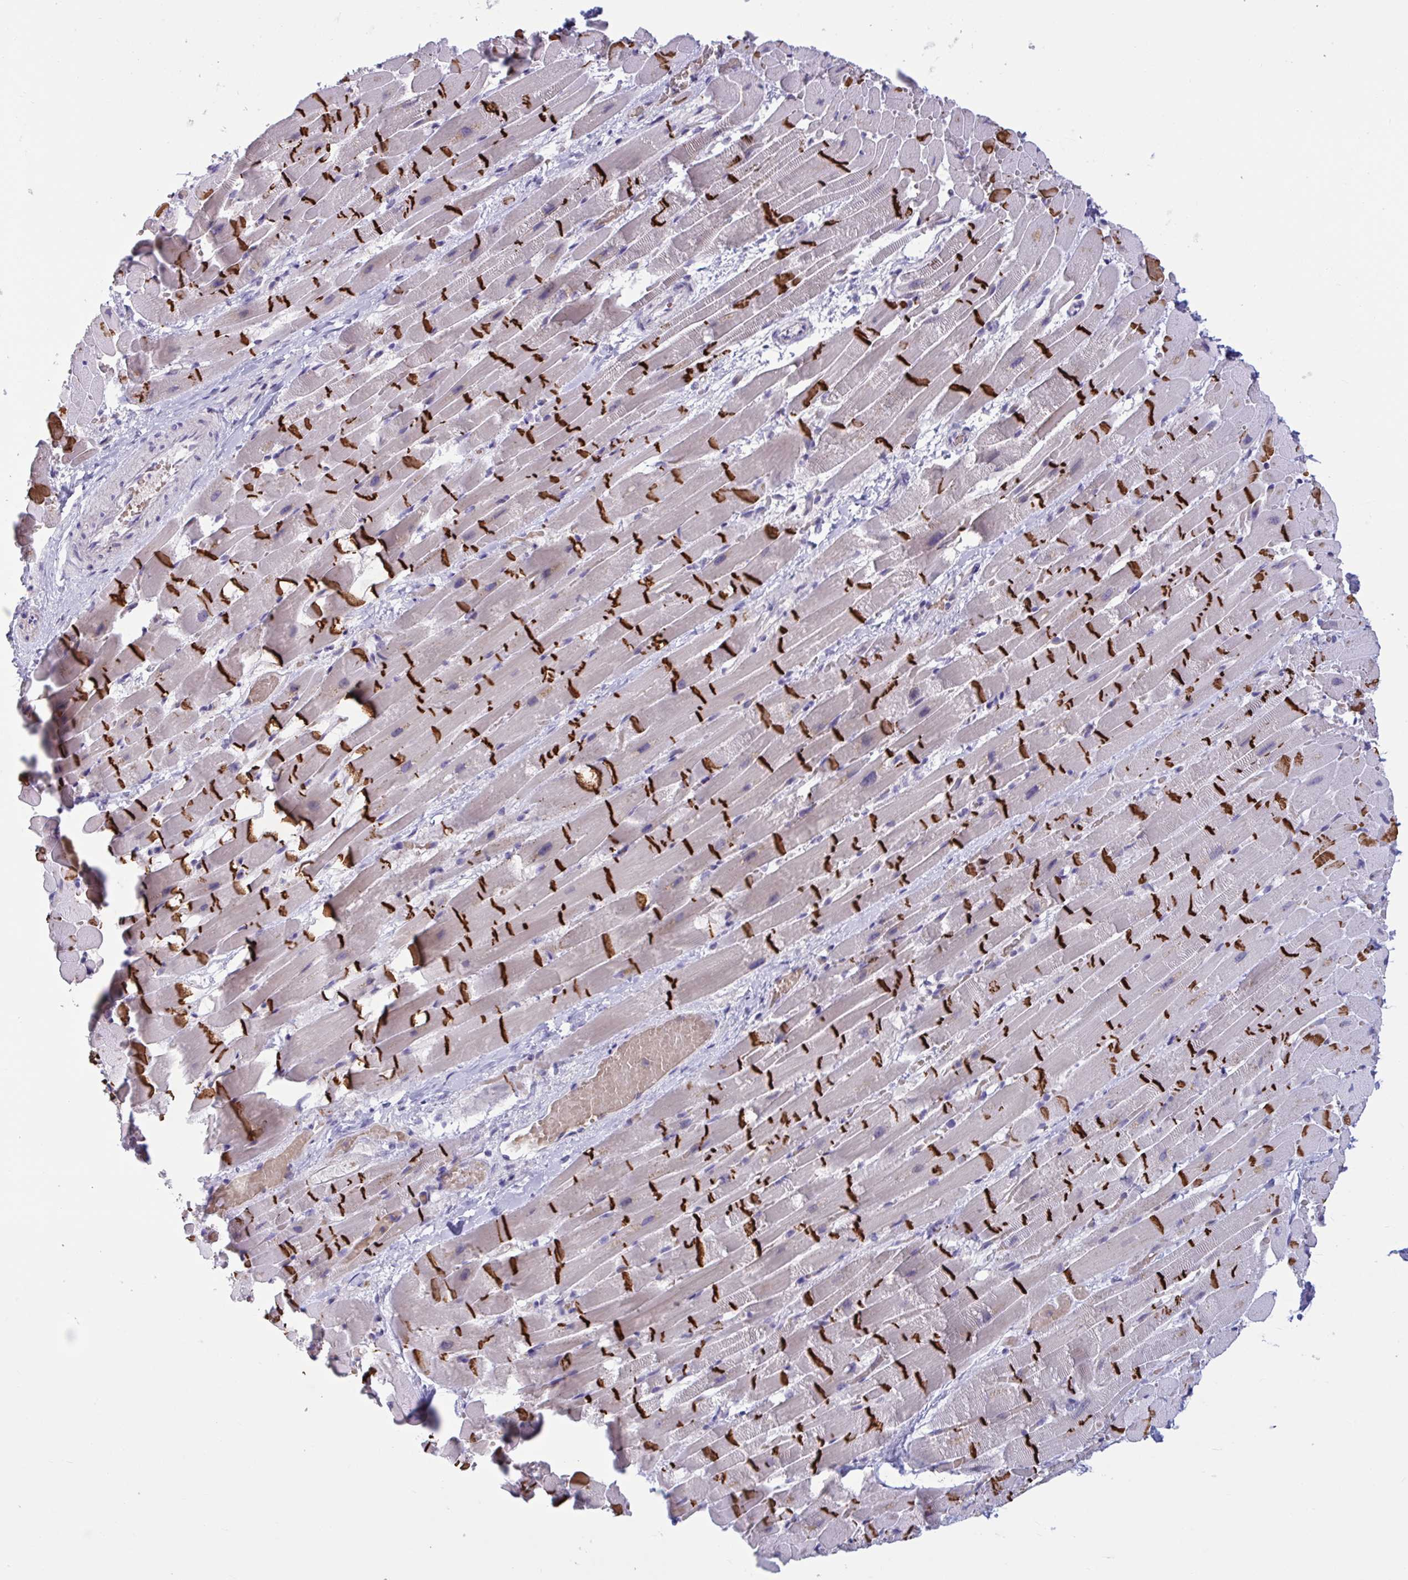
{"staining": {"intensity": "strong", "quantity": ">75%", "location": "cytoplasmic/membranous"}, "tissue": "heart muscle", "cell_type": "Cardiomyocytes", "image_type": "normal", "snomed": [{"axis": "morphology", "description": "Normal tissue, NOS"}, {"axis": "topography", "description": "Heart"}], "caption": "High-power microscopy captured an immunohistochemistry (IHC) photomicrograph of unremarkable heart muscle, revealing strong cytoplasmic/membranous positivity in approximately >75% of cardiomyocytes.", "gene": "CNGB3", "patient": {"sex": "male", "age": 37}}